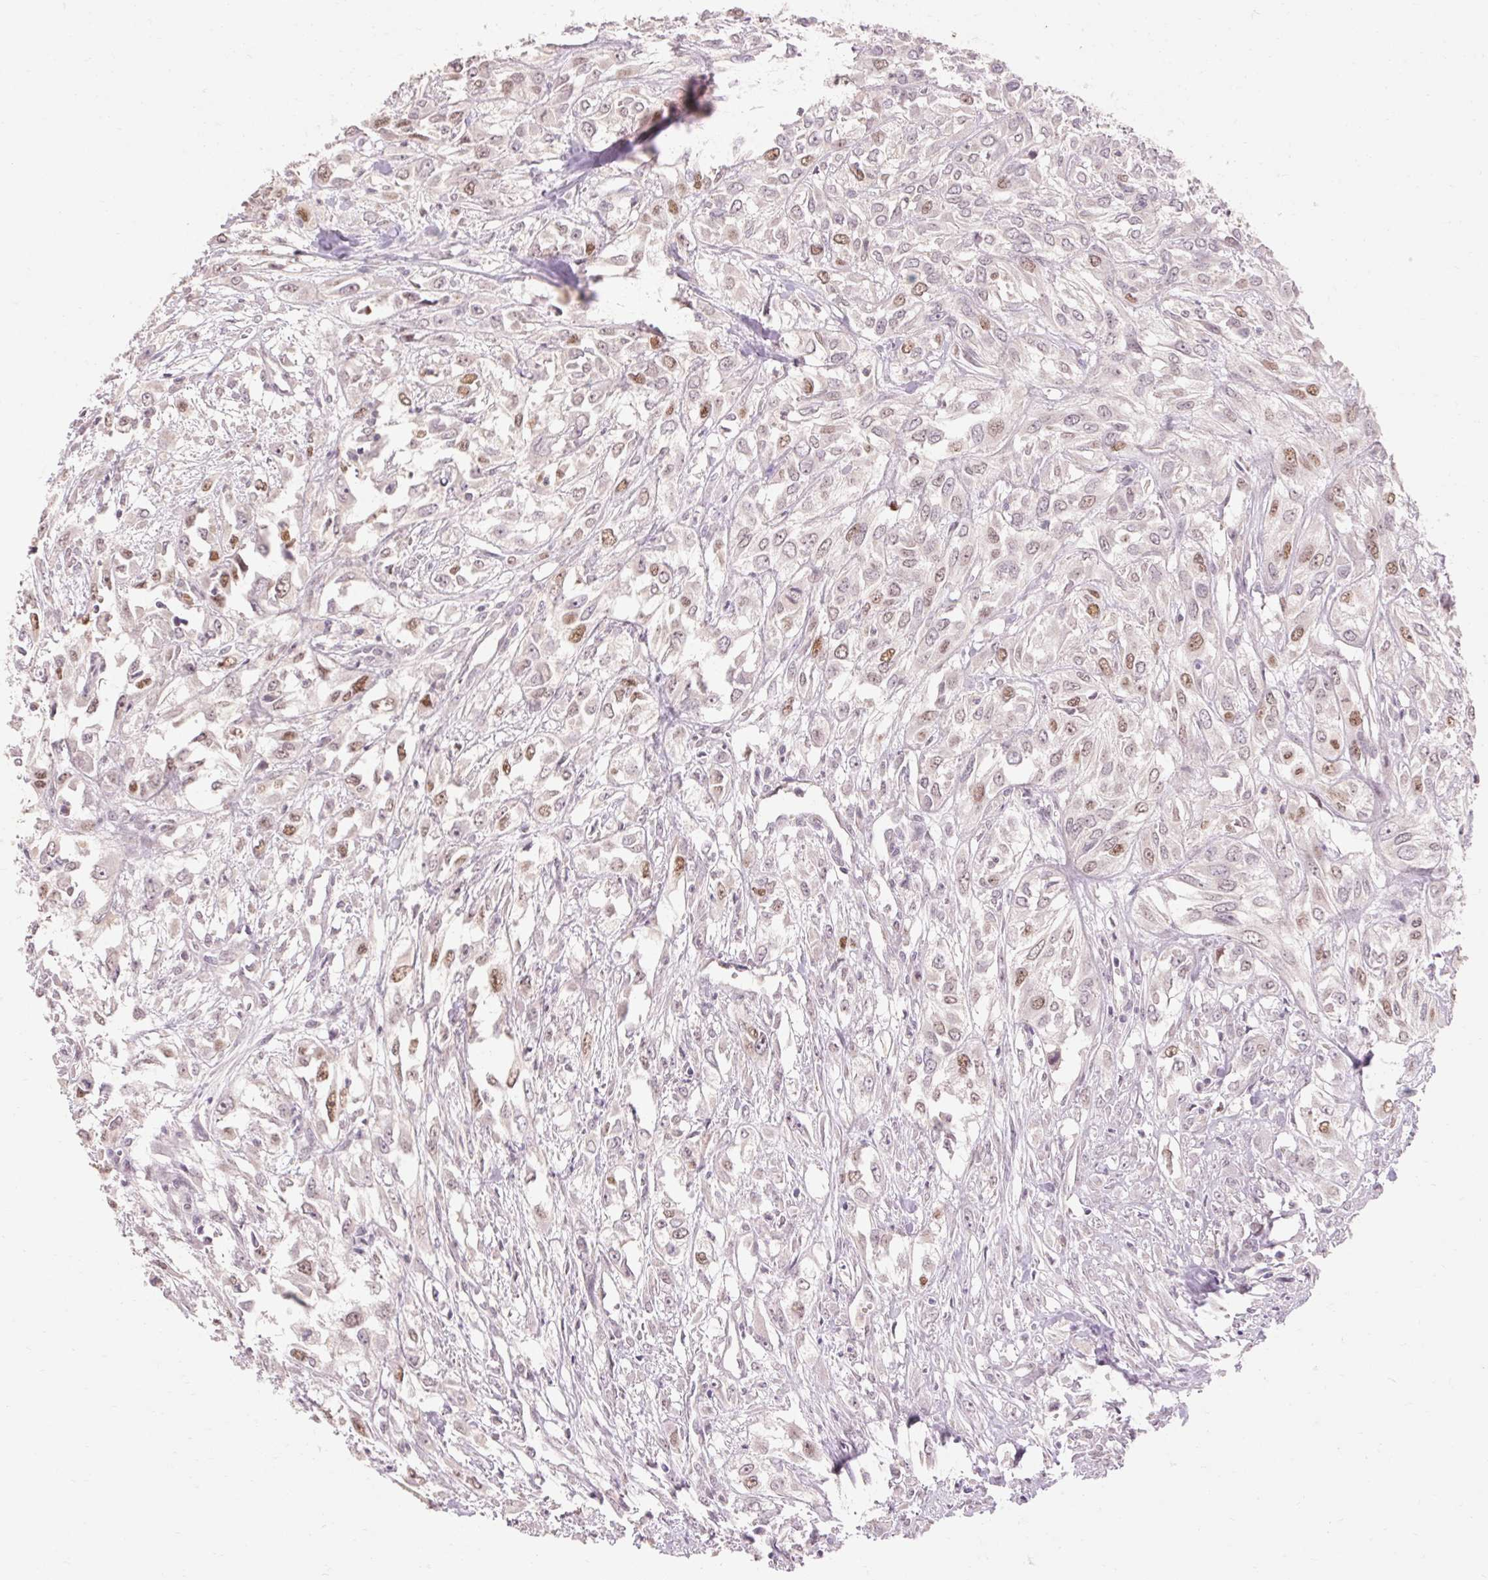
{"staining": {"intensity": "moderate", "quantity": "<25%", "location": "nuclear"}, "tissue": "urothelial cancer", "cell_type": "Tumor cells", "image_type": "cancer", "snomed": [{"axis": "morphology", "description": "Urothelial carcinoma, High grade"}, {"axis": "topography", "description": "Urinary bladder"}], "caption": "Immunohistochemistry photomicrograph of neoplastic tissue: urothelial cancer stained using immunohistochemistry (IHC) reveals low levels of moderate protein expression localized specifically in the nuclear of tumor cells, appearing as a nuclear brown color.", "gene": "SKP2", "patient": {"sex": "male", "age": 67}}